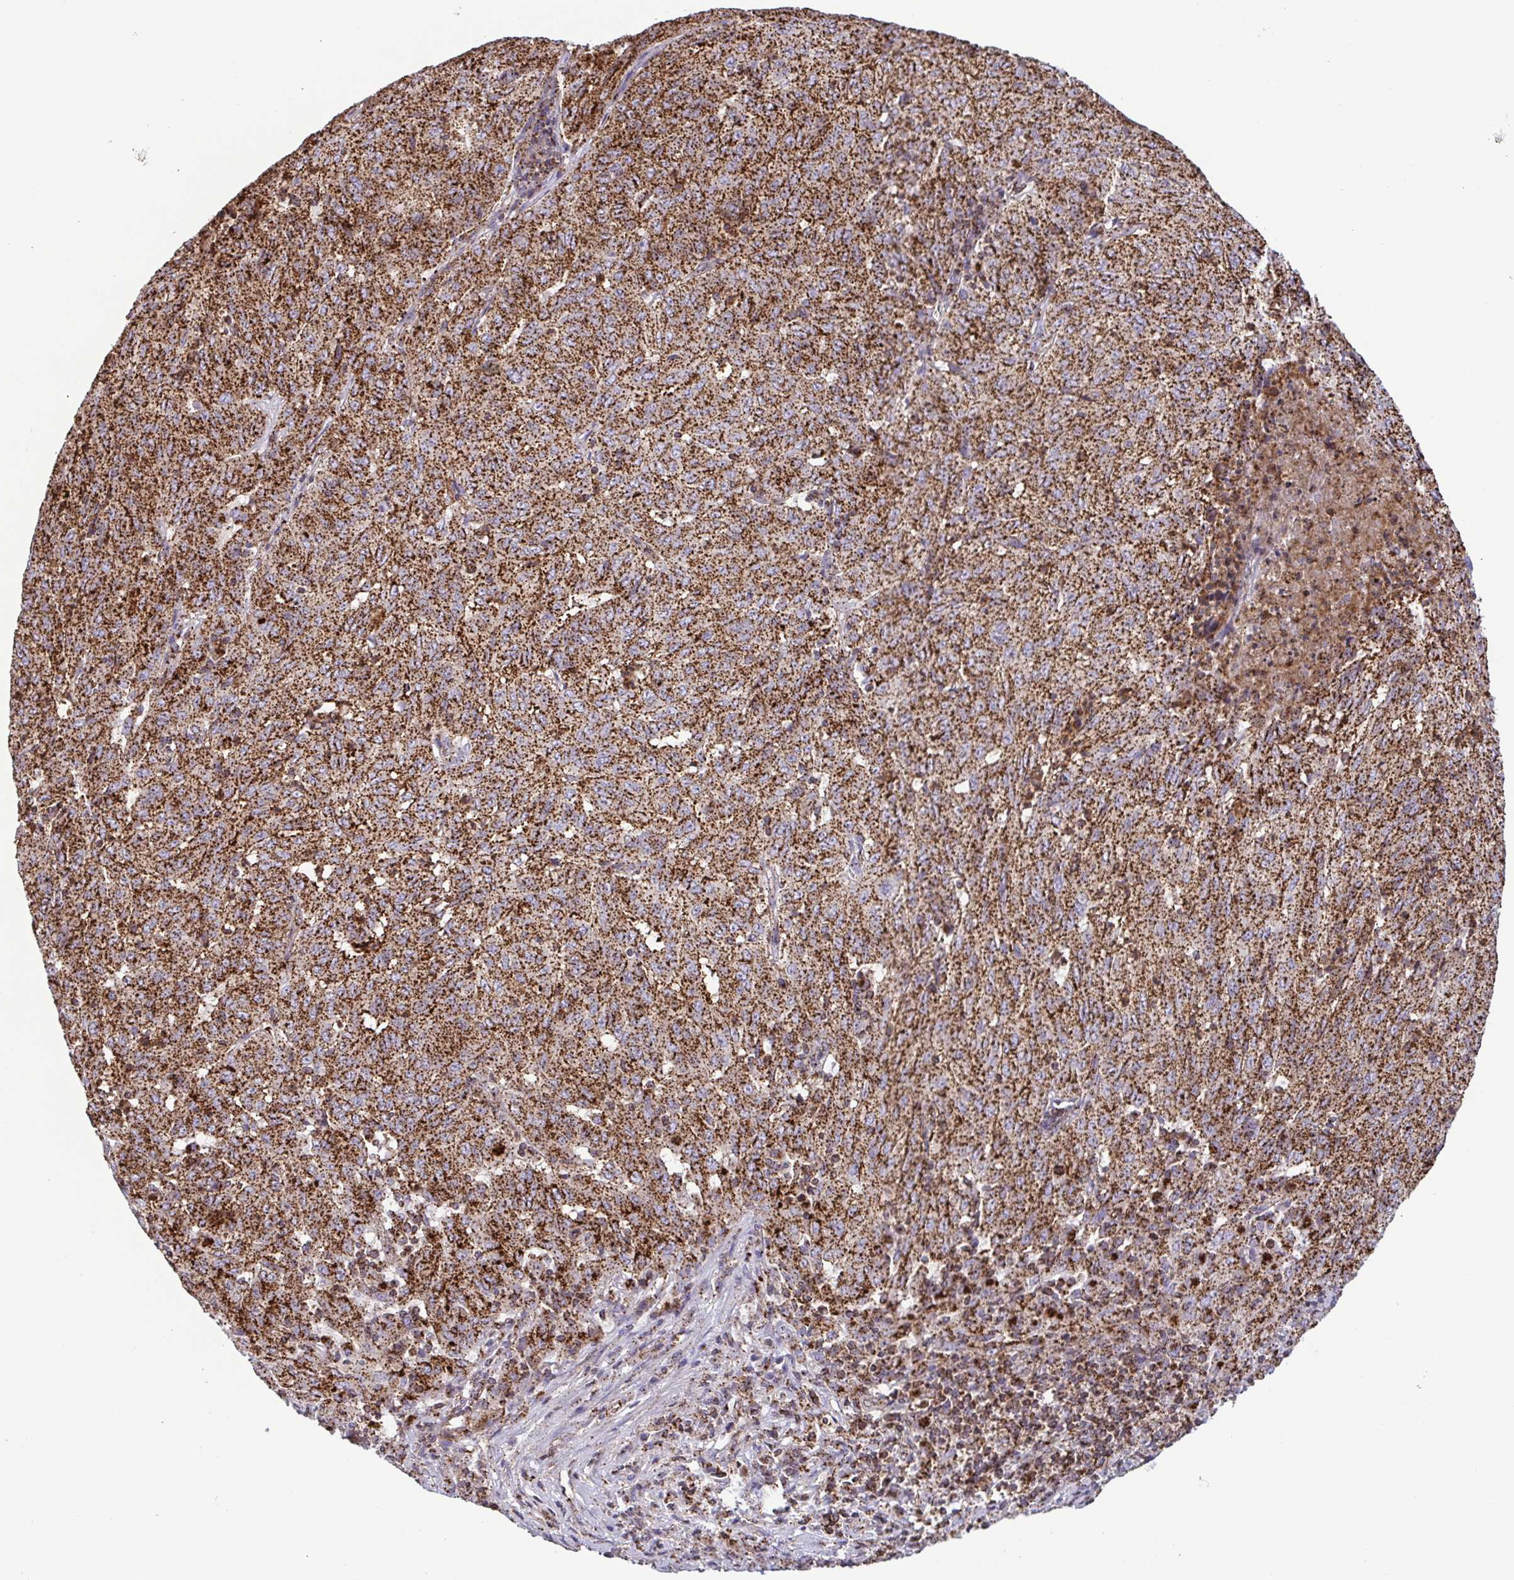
{"staining": {"intensity": "strong", "quantity": ">75%", "location": "cytoplasmic/membranous"}, "tissue": "pancreatic cancer", "cell_type": "Tumor cells", "image_type": "cancer", "snomed": [{"axis": "morphology", "description": "Adenocarcinoma, NOS"}, {"axis": "topography", "description": "Pancreas"}], "caption": "Pancreatic cancer stained with a protein marker shows strong staining in tumor cells.", "gene": "CHMP1B", "patient": {"sex": "male", "age": 63}}